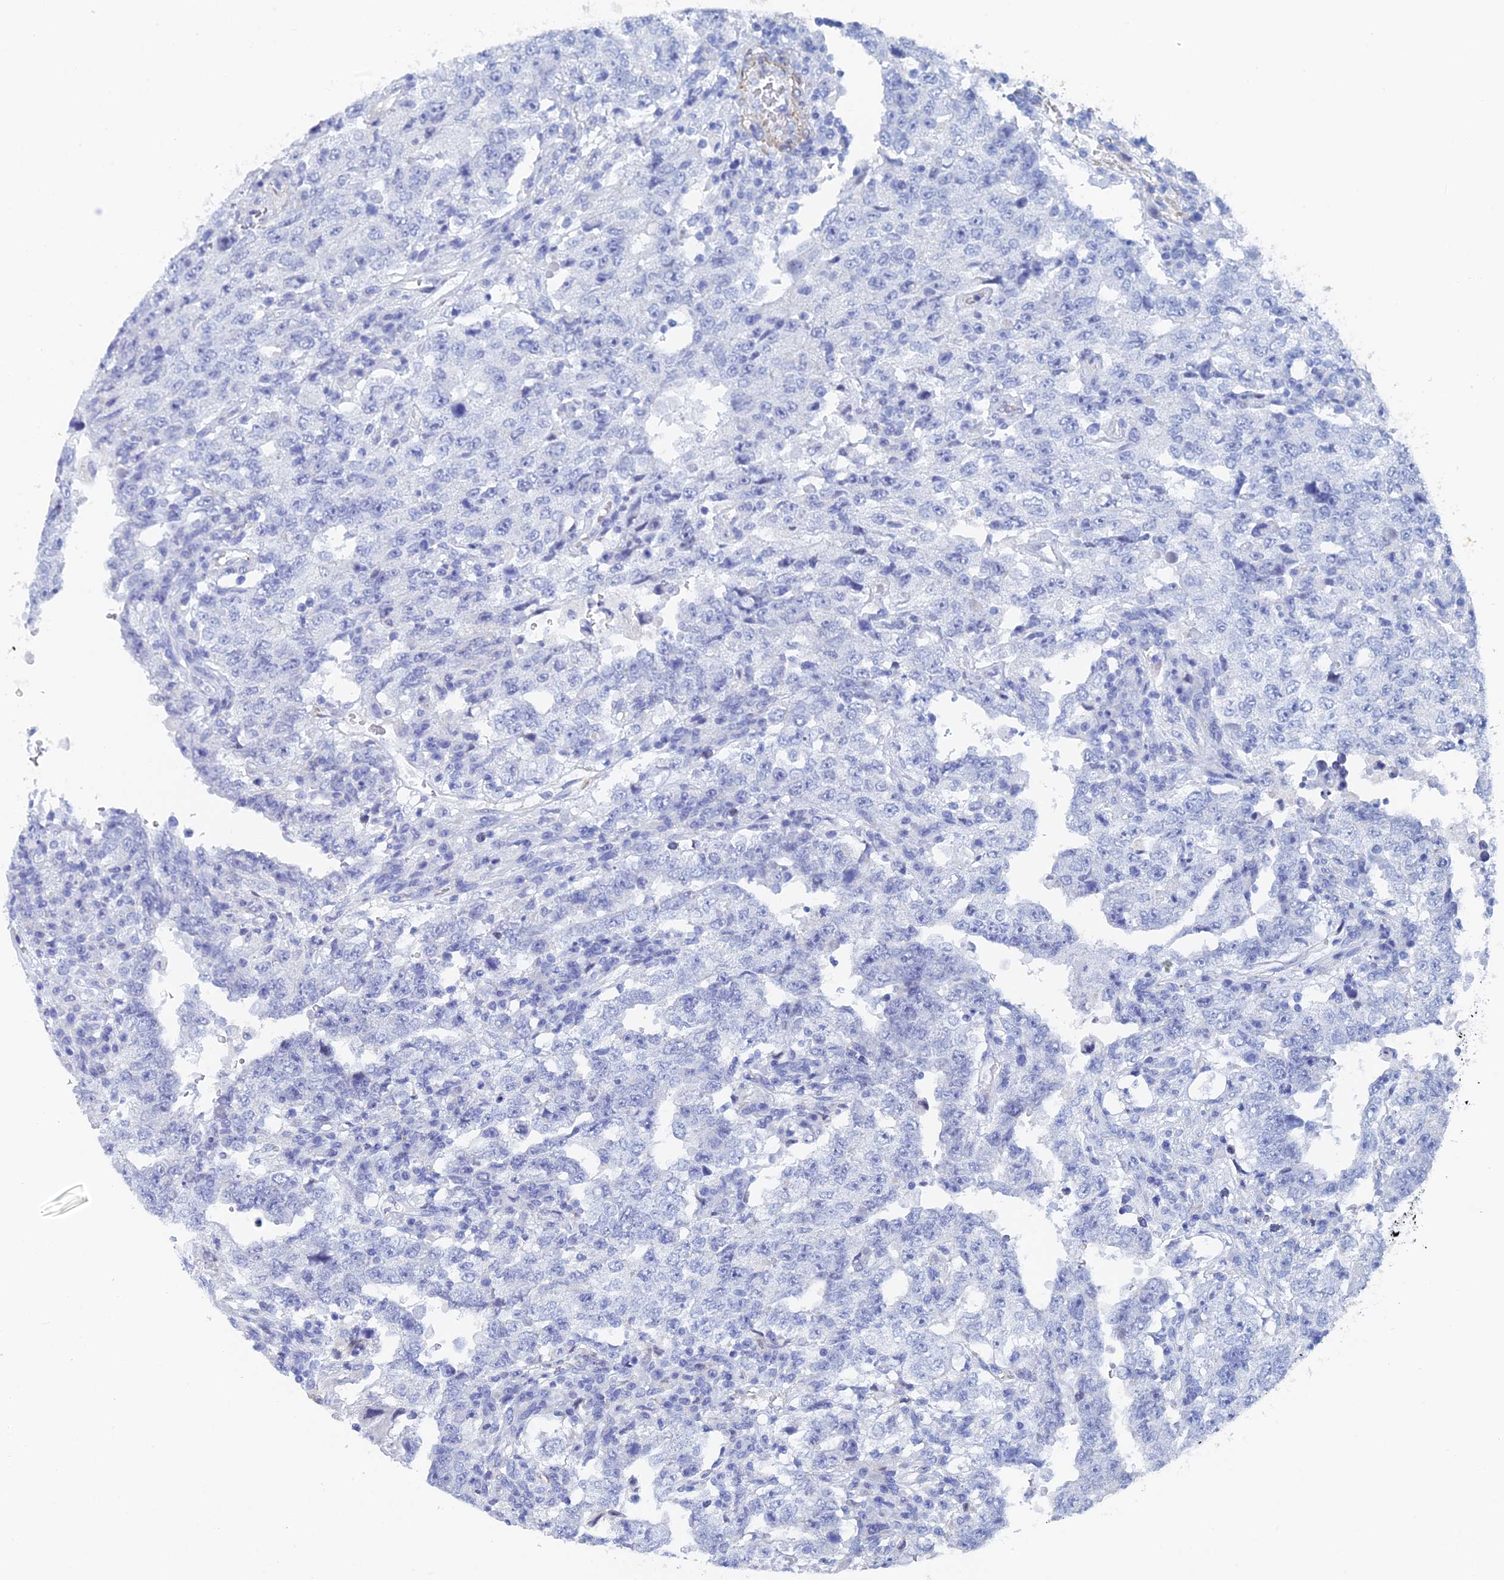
{"staining": {"intensity": "negative", "quantity": "none", "location": "none"}, "tissue": "testis cancer", "cell_type": "Tumor cells", "image_type": "cancer", "snomed": [{"axis": "morphology", "description": "Carcinoma, Embryonal, NOS"}, {"axis": "topography", "description": "Testis"}], "caption": "Testis cancer (embryonal carcinoma) was stained to show a protein in brown. There is no significant positivity in tumor cells.", "gene": "KCNK18", "patient": {"sex": "male", "age": 26}}